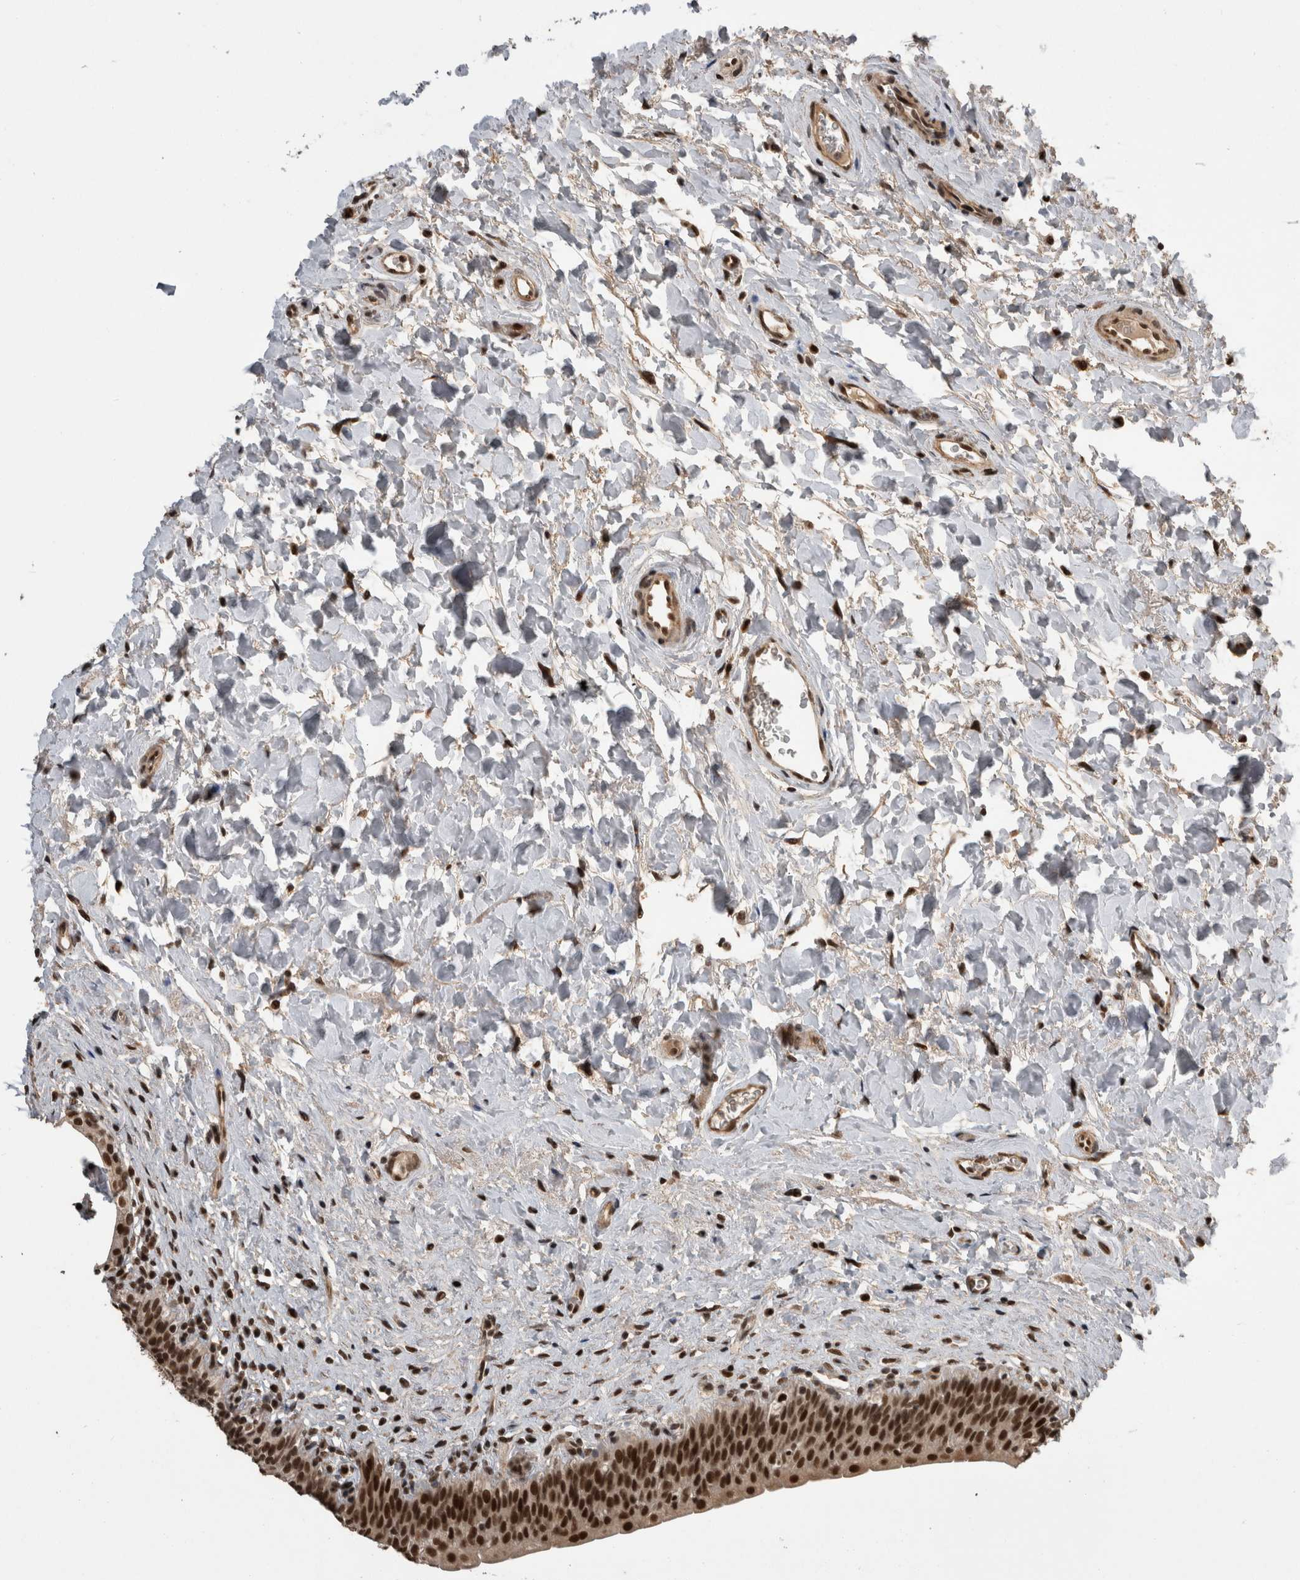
{"staining": {"intensity": "strong", "quantity": ">75%", "location": "nuclear"}, "tissue": "urinary bladder", "cell_type": "Urothelial cells", "image_type": "normal", "snomed": [{"axis": "morphology", "description": "Normal tissue, NOS"}, {"axis": "topography", "description": "Urinary bladder"}], "caption": "A micrograph of human urinary bladder stained for a protein demonstrates strong nuclear brown staining in urothelial cells.", "gene": "CPSF2", "patient": {"sex": "male", "age": 83}}